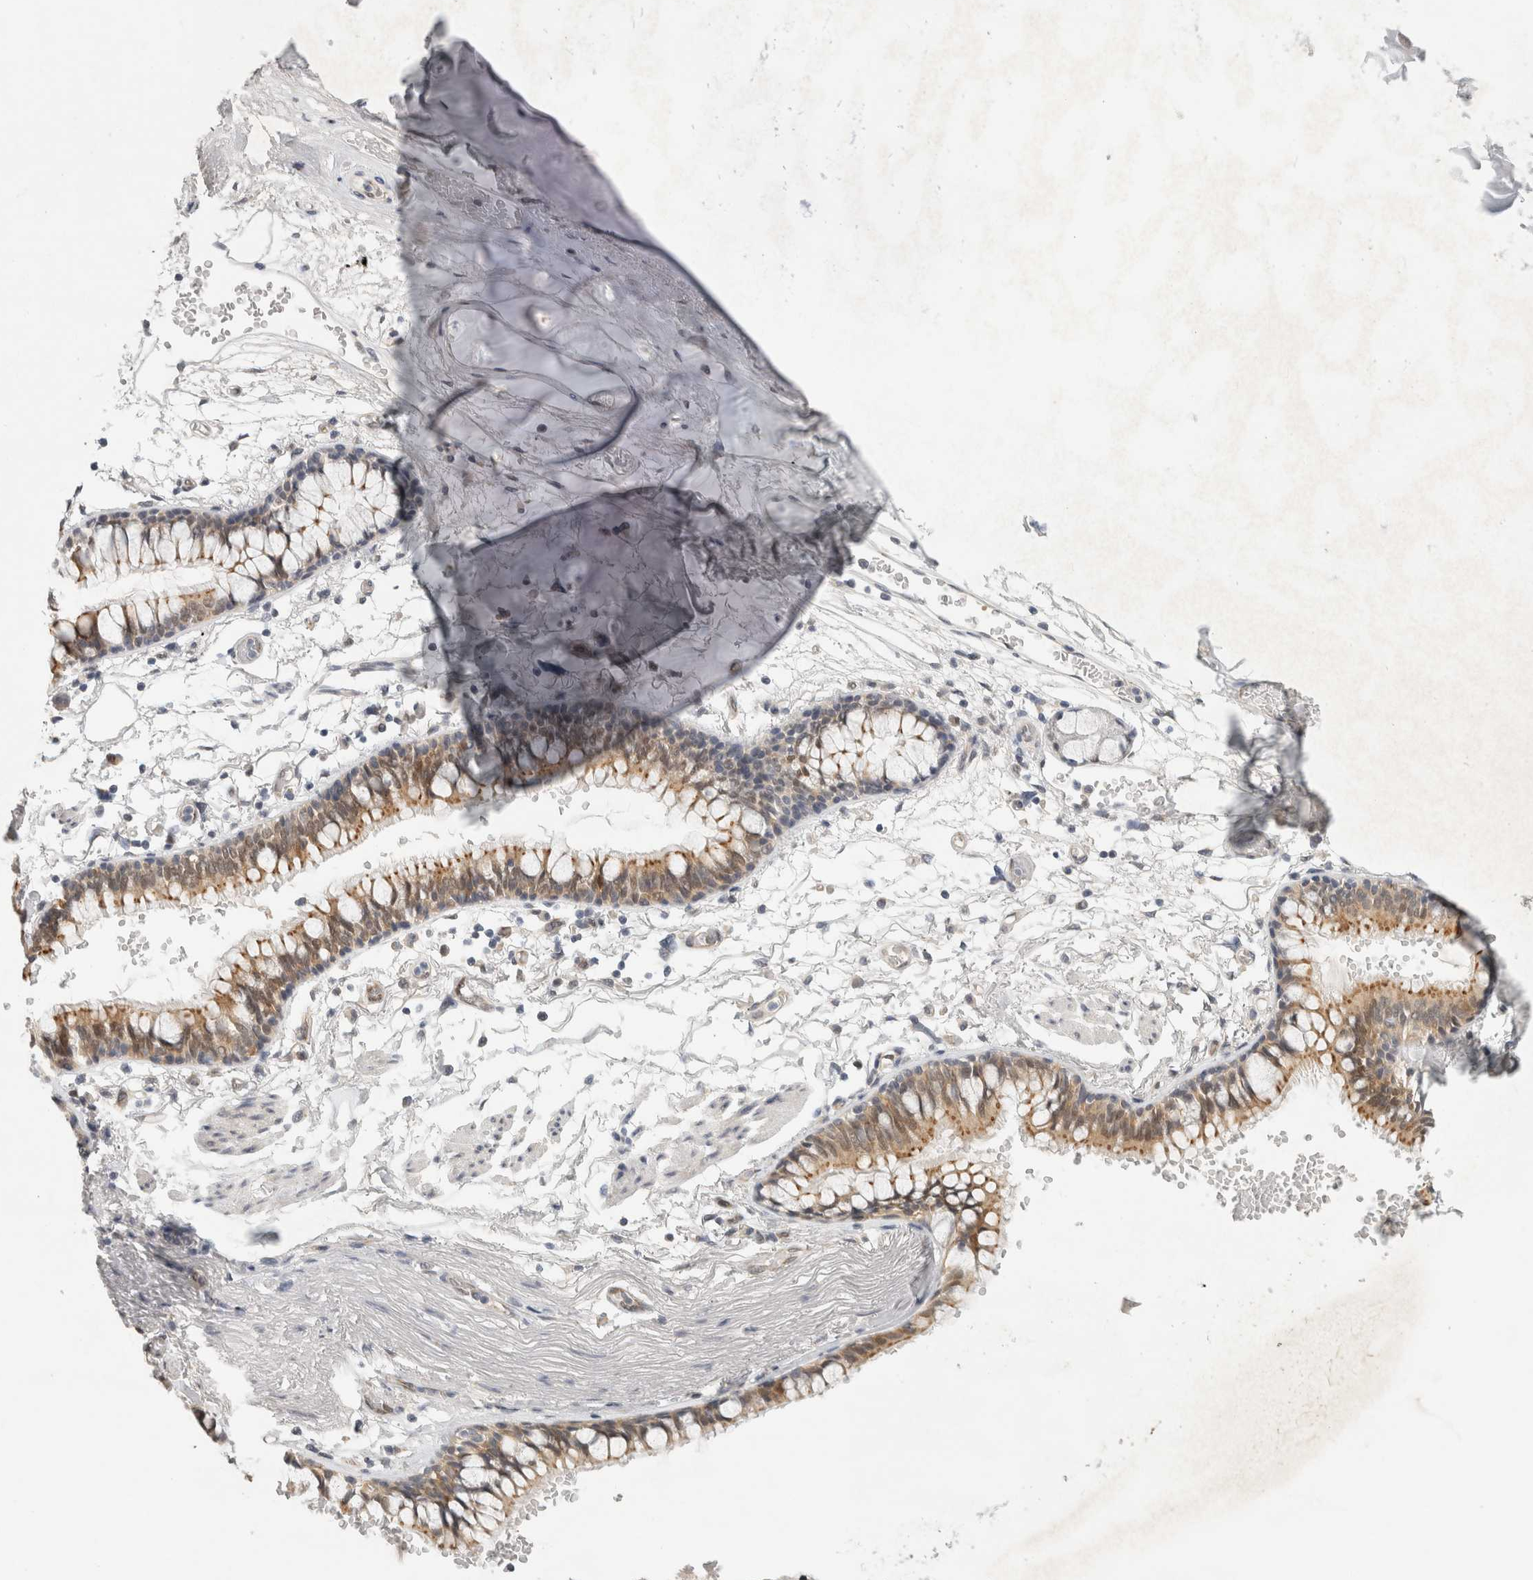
{"staining": {"intensity": "negative", "quantity": "none", "location": "none"}, "tissue": "adipose tissue", "cell_type": "Adipocytes", "image_type": "normal", "snomed": [{"axis": "morphology", "description": "Normal tissue, NOS"}, {"axis": "topography", "description": "Cartilage tissue"}, {"axis": "topography", "description": "Bronchus"}], "caption": "Adipose tissue stained for a protein using immunohistochemistry shows no expression adipocytes.", "gene": "EIF4G3", "patient": {"sex": "female", "age": 73}}